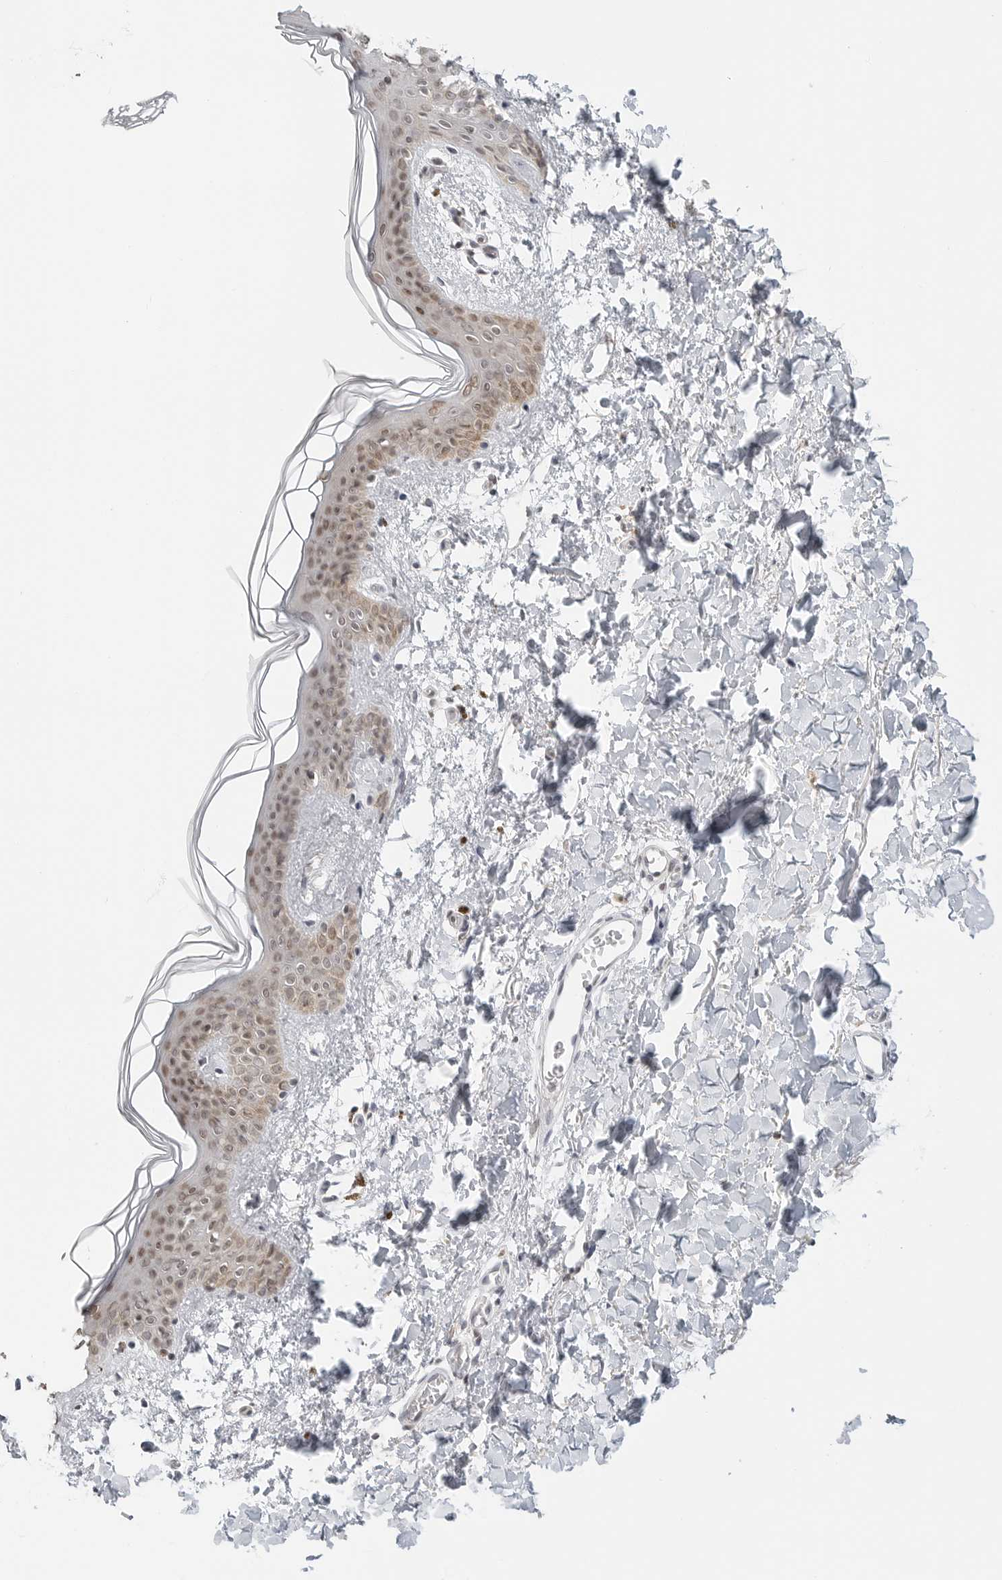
{"staining": {"intensity": "negative", "quantity": "none", "location": "none"}, "tissue": "skin", "cell_type": "Fibroblasts", "image_type": "normal", "snomed": [{"axis": "morphology", "description": "Normal tissue, NOS"}, {"axis": "topography", "description": "Skin"}], "caption": "Micrograph shows no significant protein positivity in fibroblasts of normal skin. (Stains: DAB (3,3'-diaminobenzidine) immunohistochemistry (IHC) with hematoxylin counter stain, Microscopy: brightfield microscopy at high magnification).", "gene": "METAP1", "patient": {"sex": "female", "age": 46}}